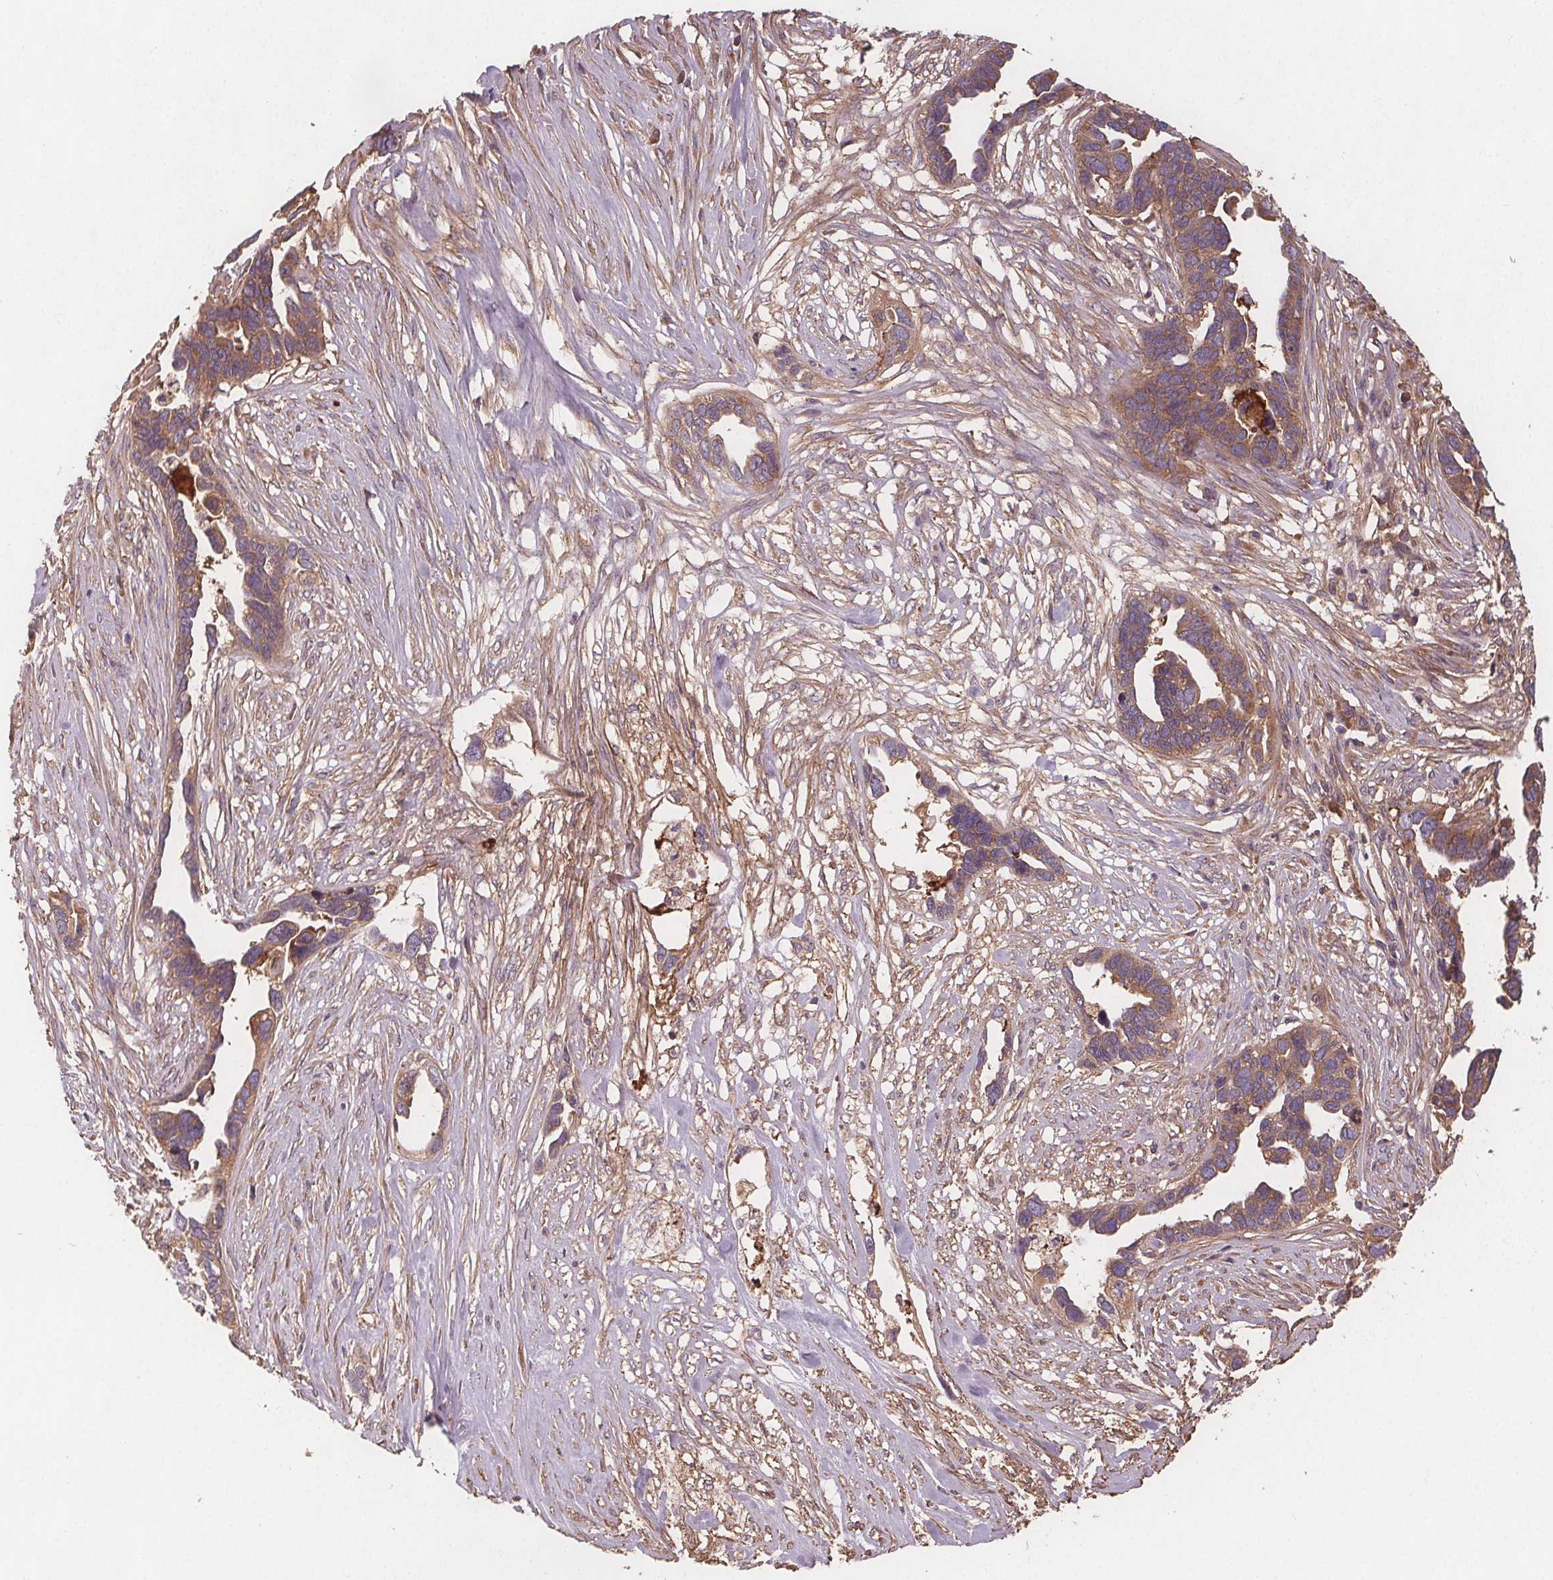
{"staining": {"intensity": "moderate", "quantity": ">75%", "location": "cytoplasmic/membranous"}, "tissue": "ovarian cancer", "cell_type": "Tumor cells", "image_type": "cancer", "snomed": [{"axis": "morphology", "description": "Cystadenocarcinoma, serous, NOS"}, {"axis": "topography", "description": "Ovary"}], "caption": "Brown immunohistochemical staining in ovarian serous cystadenocarcinoma exhibits moderate cytoplasmic/membranous positivity in about >75% of tumor cells.", "gene": "EIF3D", "patient": {"sex": "female", "age": 54}}